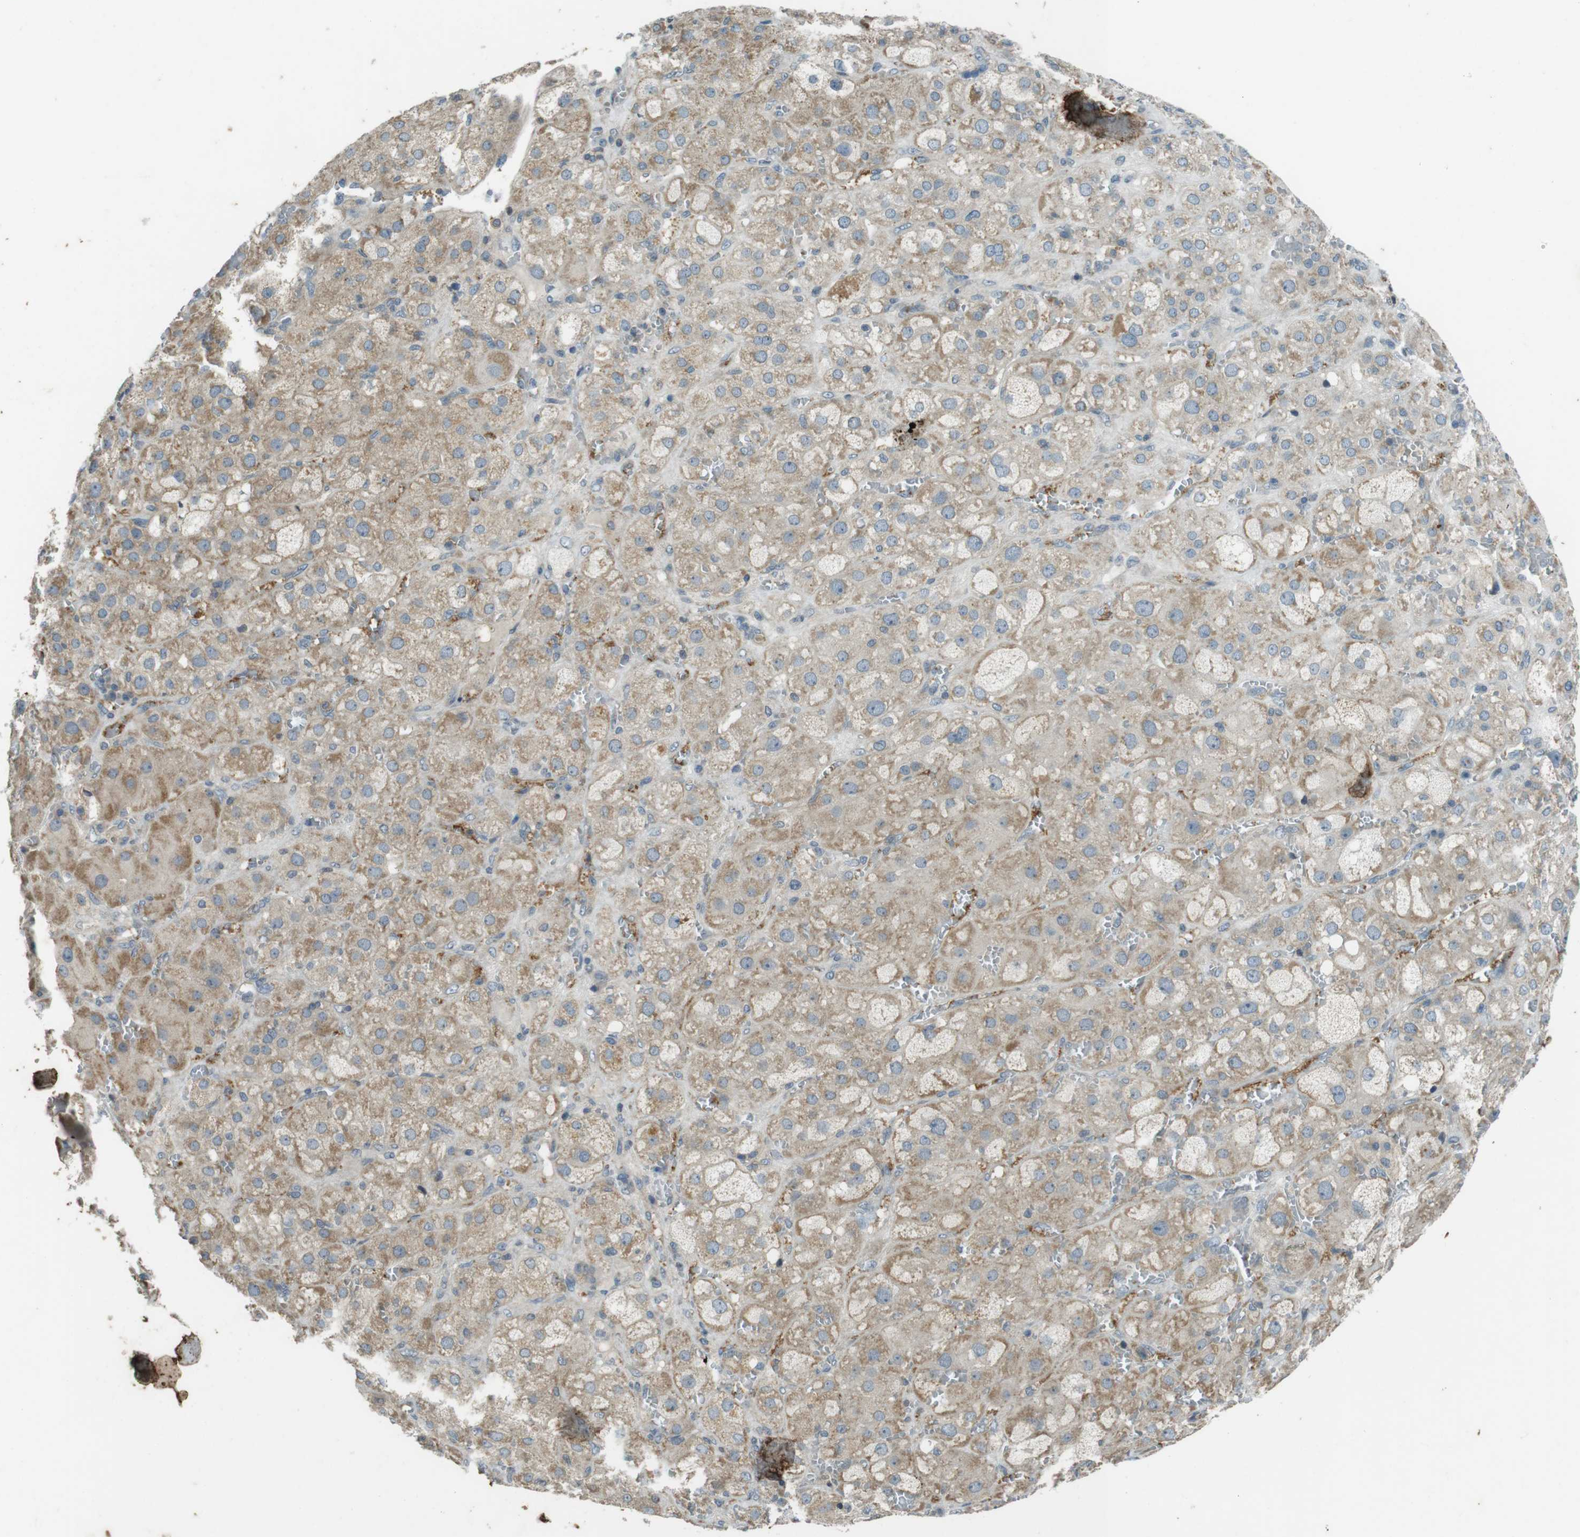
{"staining": {"intensity": "weak", "quantity": "25%-75%", "location": "cytoplasmic/membranous"}, "tissue": "adrenal gland", "cell_type": "Glandular cells", "image_type": "normal", "snomed": [{"axis": "morphology", "description": "Normal tissue, NOS"}, {"axis": "topography", "description": "Adrenal gland"}], "caption": "The histopathology image shows a brown stain indicating the presence of a protein in the cytoplasmic/membranous of glandular cells in adrenal gland. The staining was performed using DAB (3,3'-diaminobenzidine) to visualize the protein expression in brown, while the nuclei were stained in blue with hematoxylin (Magnification: 20x).", "gene": "ZYX", "patient": {"sex": "female", "age": 47}}